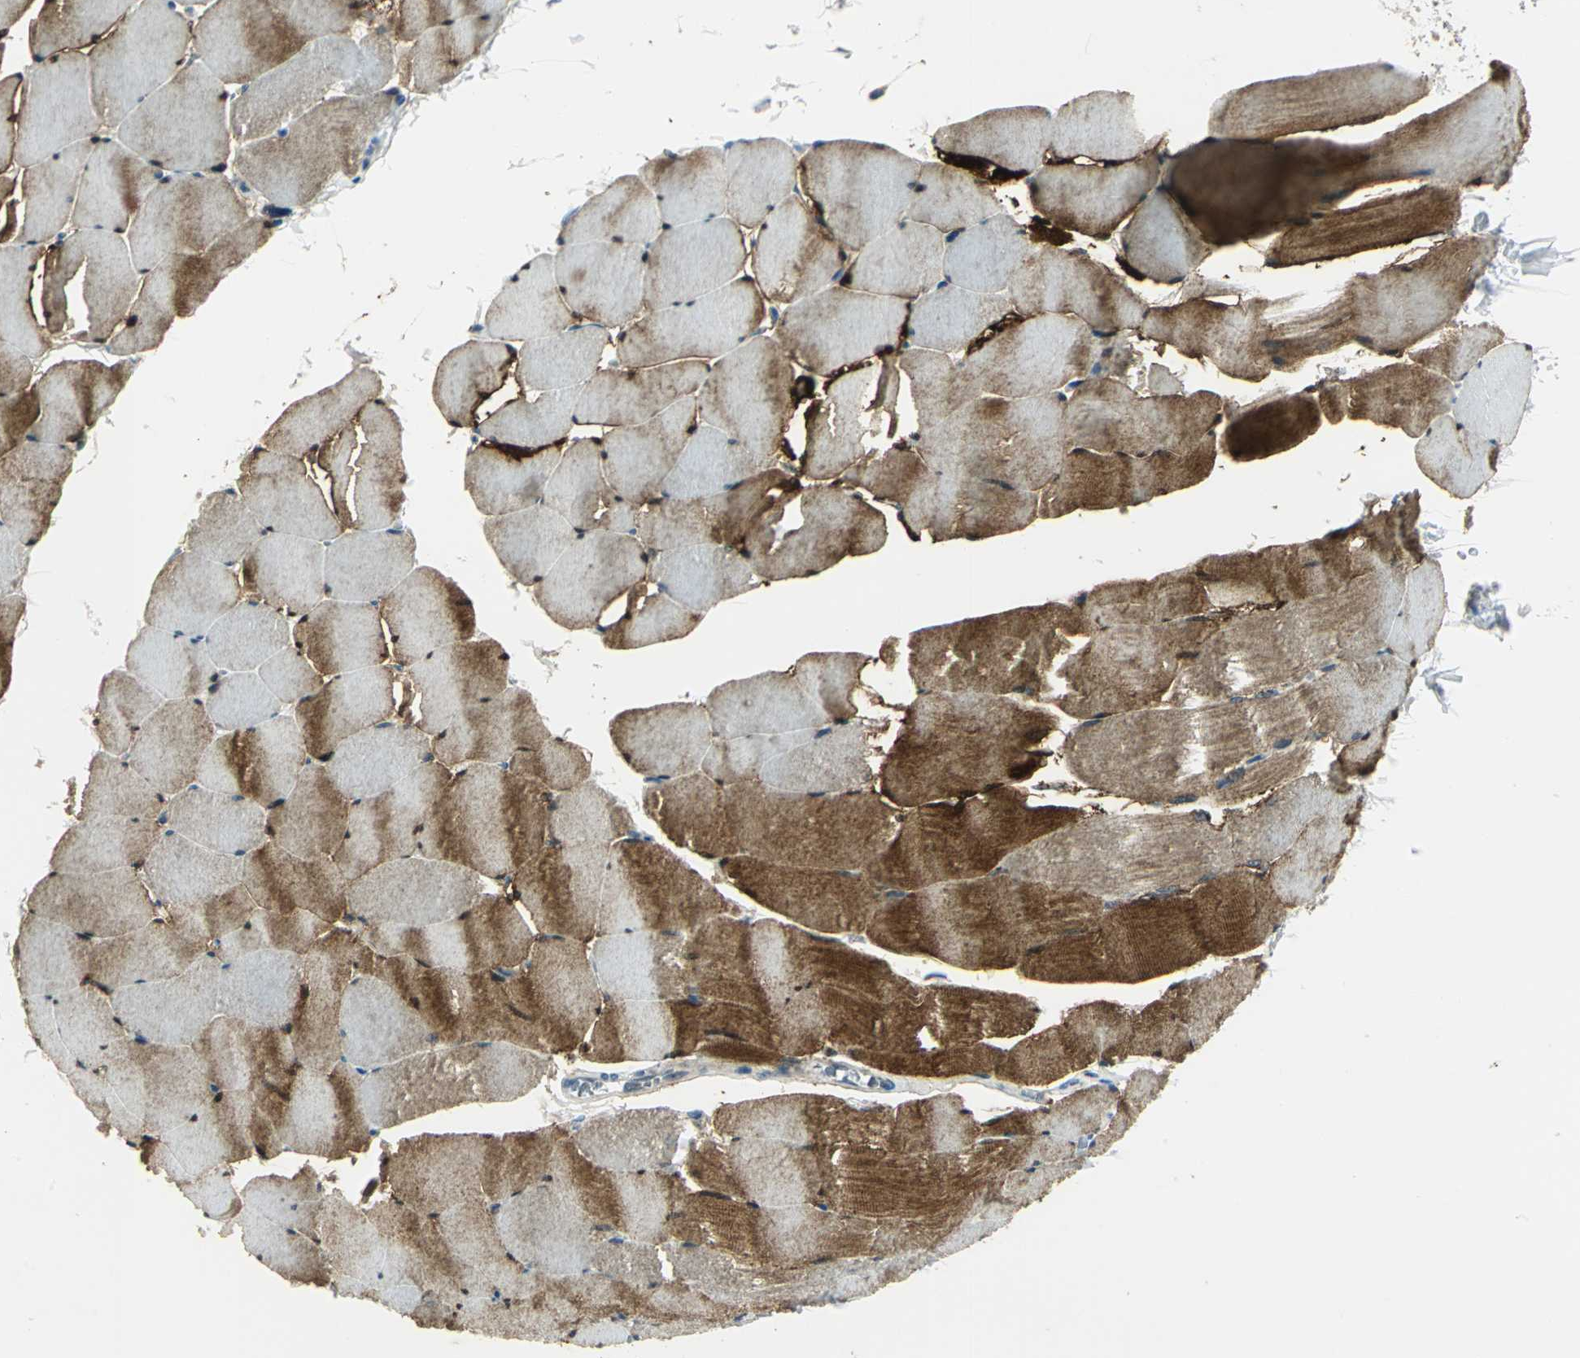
{"staining": {"intensity": "strong", "quantity": "25%-75%", "location": "cytoplasmic/membranous"}, "tissue": "skeletal muscle", "cell_type": "Myocytes", "image_type": "normal", "snomed": [{"axis": "morphology", "description": "Normal tissue, NOS"}, {"axis": "topography", "description": "Skeletal muscle"}], "caption": "Protein staining reveals strong cytoplasmic/membranous expression in approximately 25%-75% of myocytes in normal skeletal muscle.", "gene": "ALDOA", "patient": {"sex": "male", "age": 62}}